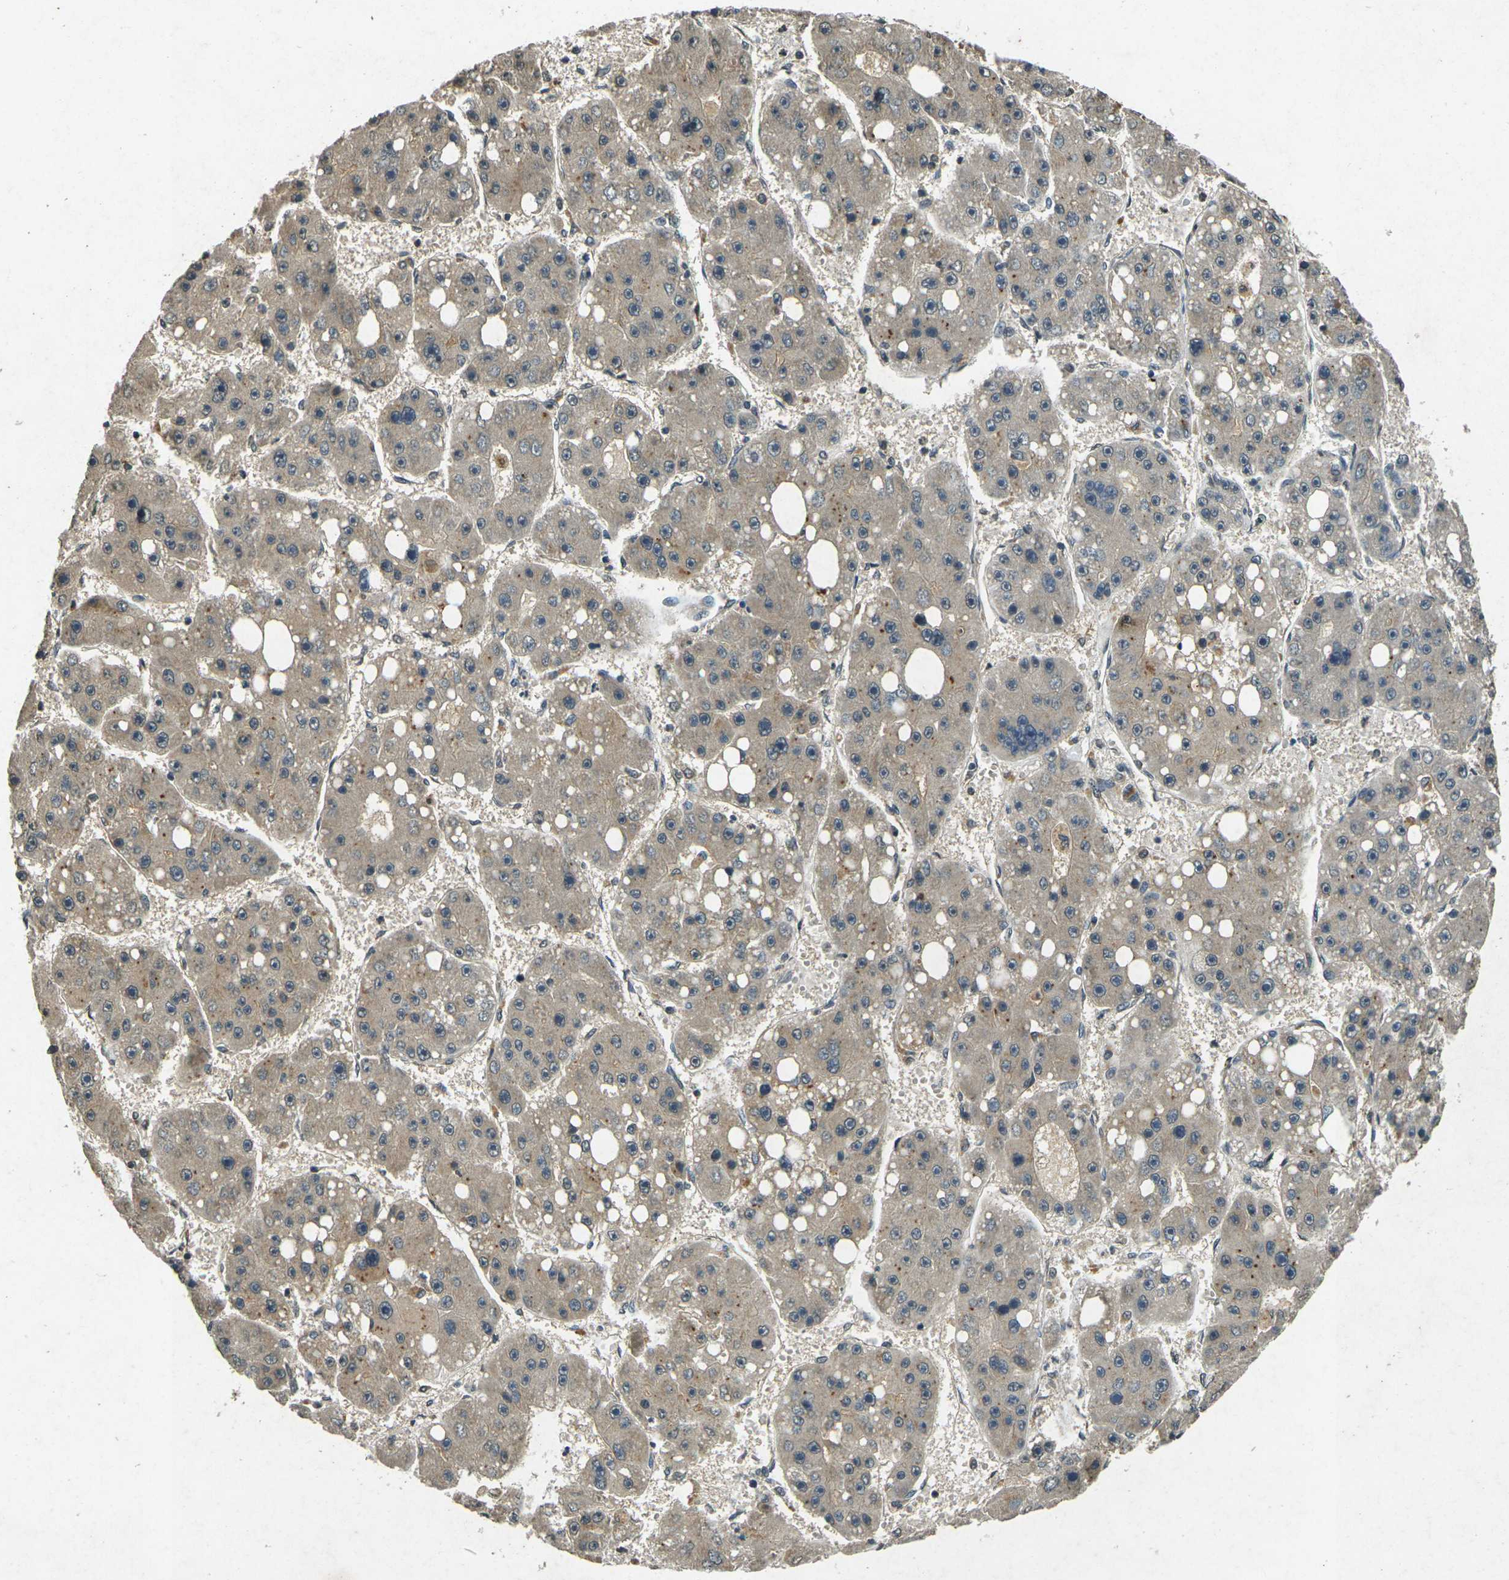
{"staining": {"intensity": "weak", "quantity": "25%-75%", "location": "cytoplasmic/membranous"}, "tissue": "liver cancer", "cell_type": "Tumor cells", "image_type": "cancer", "snomed": [{"axis": "morphology", "description": "Carcinoma, Hepatocellular, NOS"}, {"axis": "topography", "description": "Liver"}], "caption": "Human liver cancer (hepatocellular carcinoma) stained with a brown dye demonstrates weak cytoplasmic/membranous positive expression in approximately 25%-75% of tumor cells.", "gene": "PDE2A", "patient": {"sex": "female", "age": 61}}